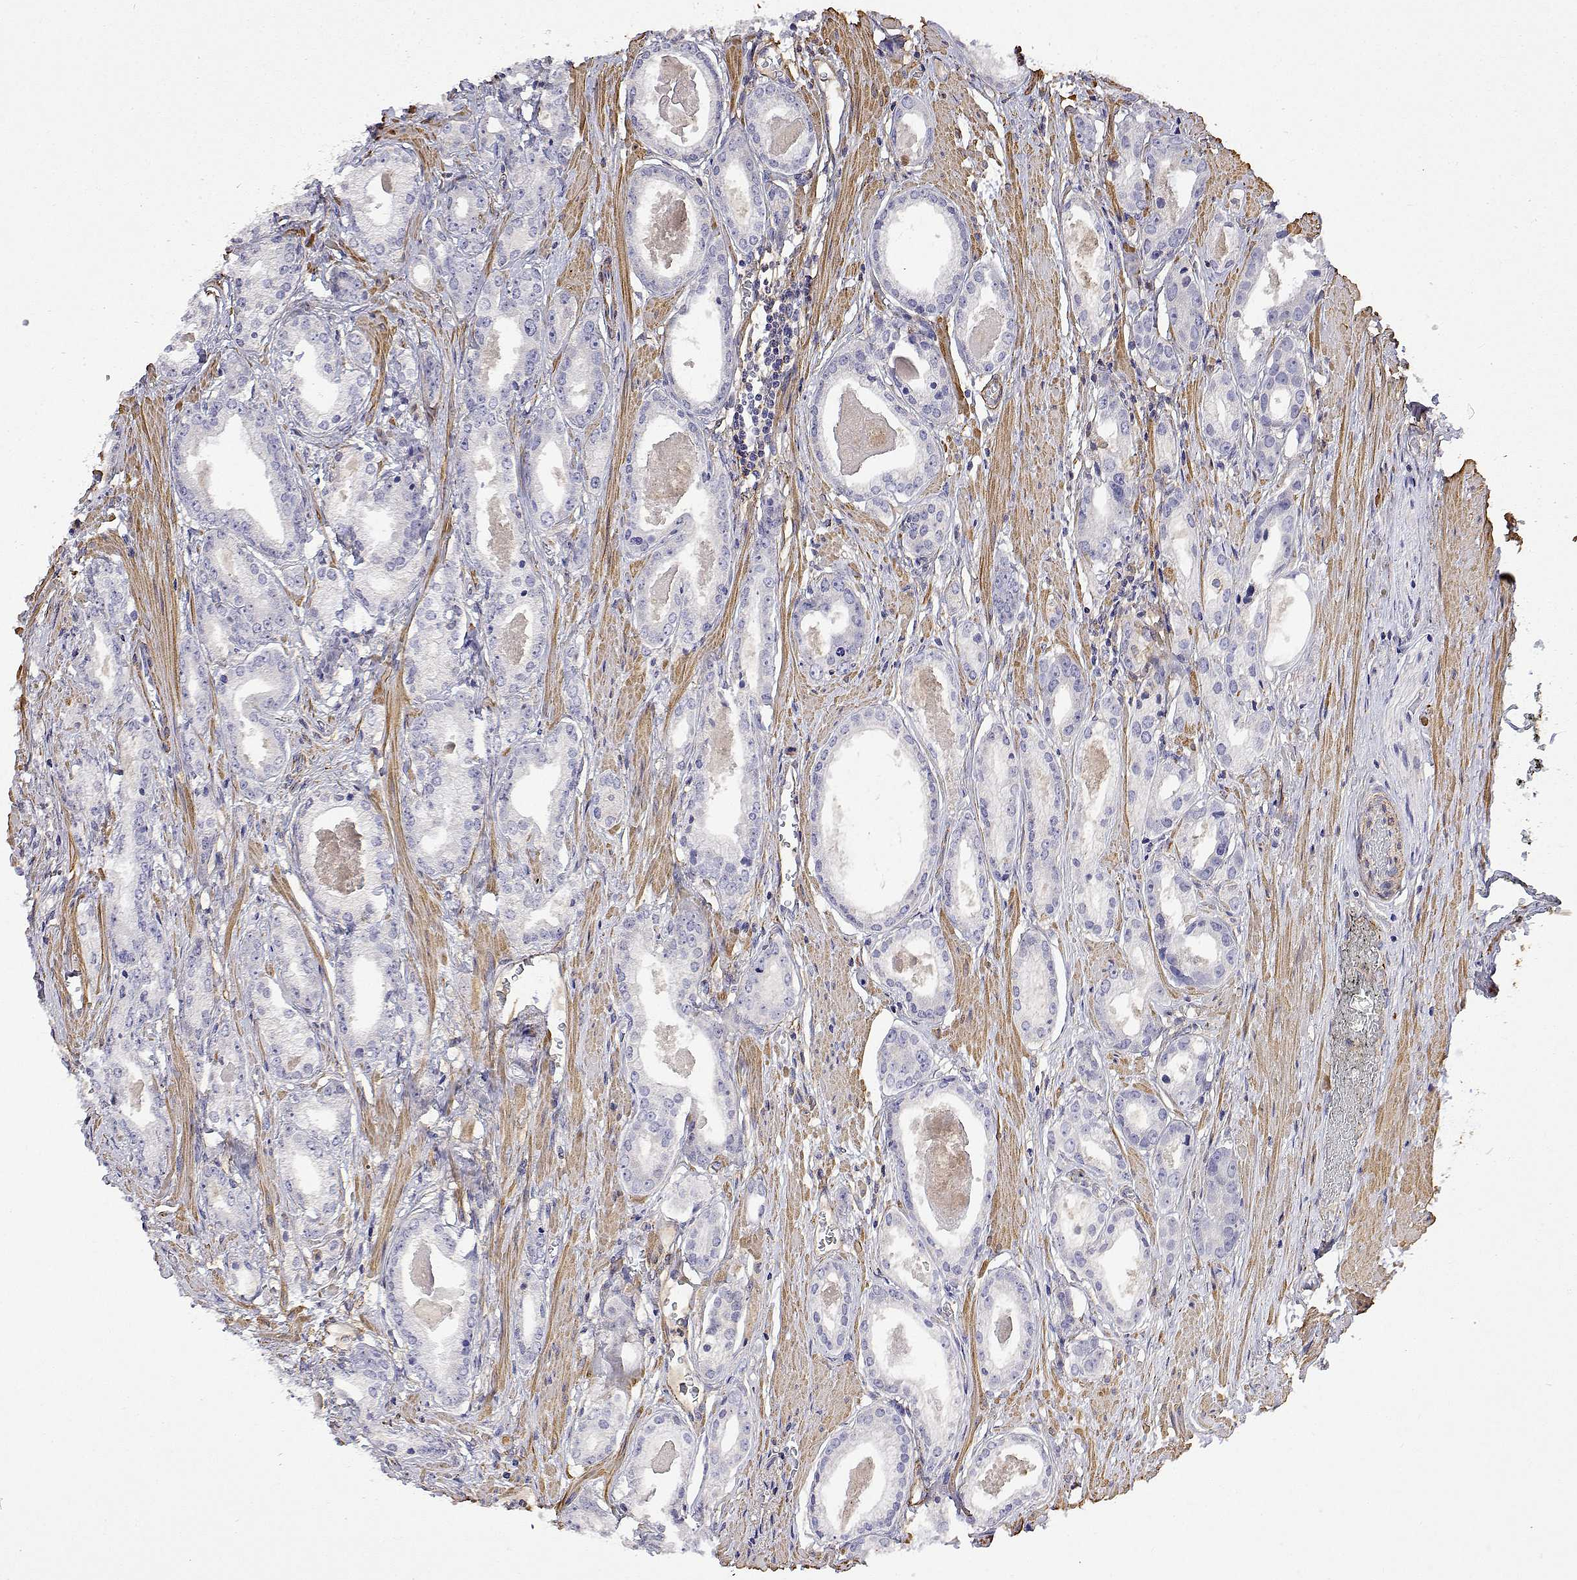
{"staining": {"intensity": "negative", "quantity": "none", "location": "none"}, "tissue": "prostate cancer", "cell_type": "Tumor cells", "image_type": "cancer", "snomed": [{"axis": "morphology", "description": "Adenocarcinoma, NOS"}, {"axis": "morphology", "description": "Adenocarcinoma, Low grade"}, {"axis": "topography", "description": "Prostate"}], "caption": "High magnification brightfield microscopy of prostate cancer stained with DAB (3,3'-diaminobenzidine) (brown) and counterstained with hematoxylin (blue): tumor cells show no significant staining.", "gene": "SOWAHD", "patient": {"sex": "male", "age": 64}}